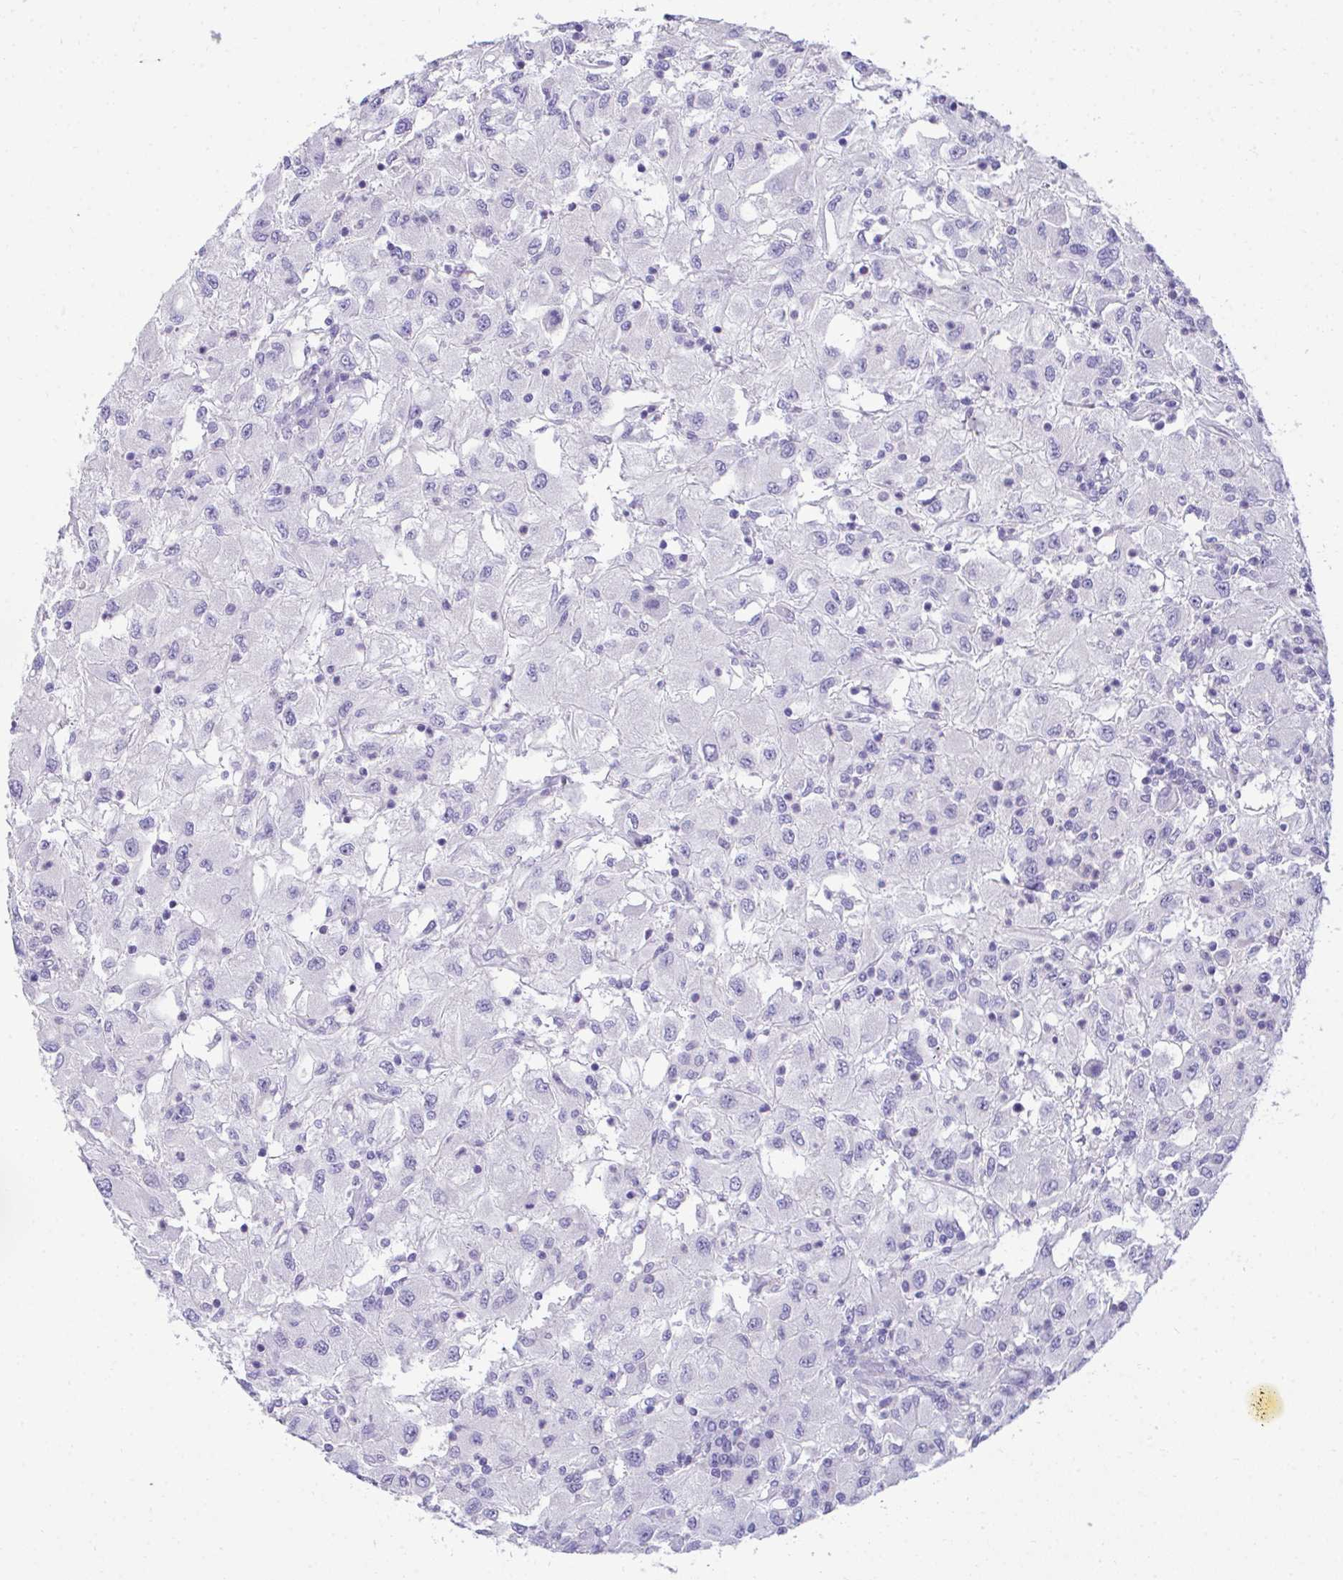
{"staining": {"intensity": "negative", "quantity": "none", "location": "none"}, "tissue": "renal cancer", "cell_type": "Tumor cells", "image_type": "cancer", "snomed": [{"axis": "morphology", "description": "Adenocarcinoma, NOS"}, {"axis": "topography", "description": "Kidney"}], "caption": "The histopathology image exhibits no staining of tumor cells in renal cancer.", "gene": "TMCO5A", "patient": {"sex": "female", "age": 67}}